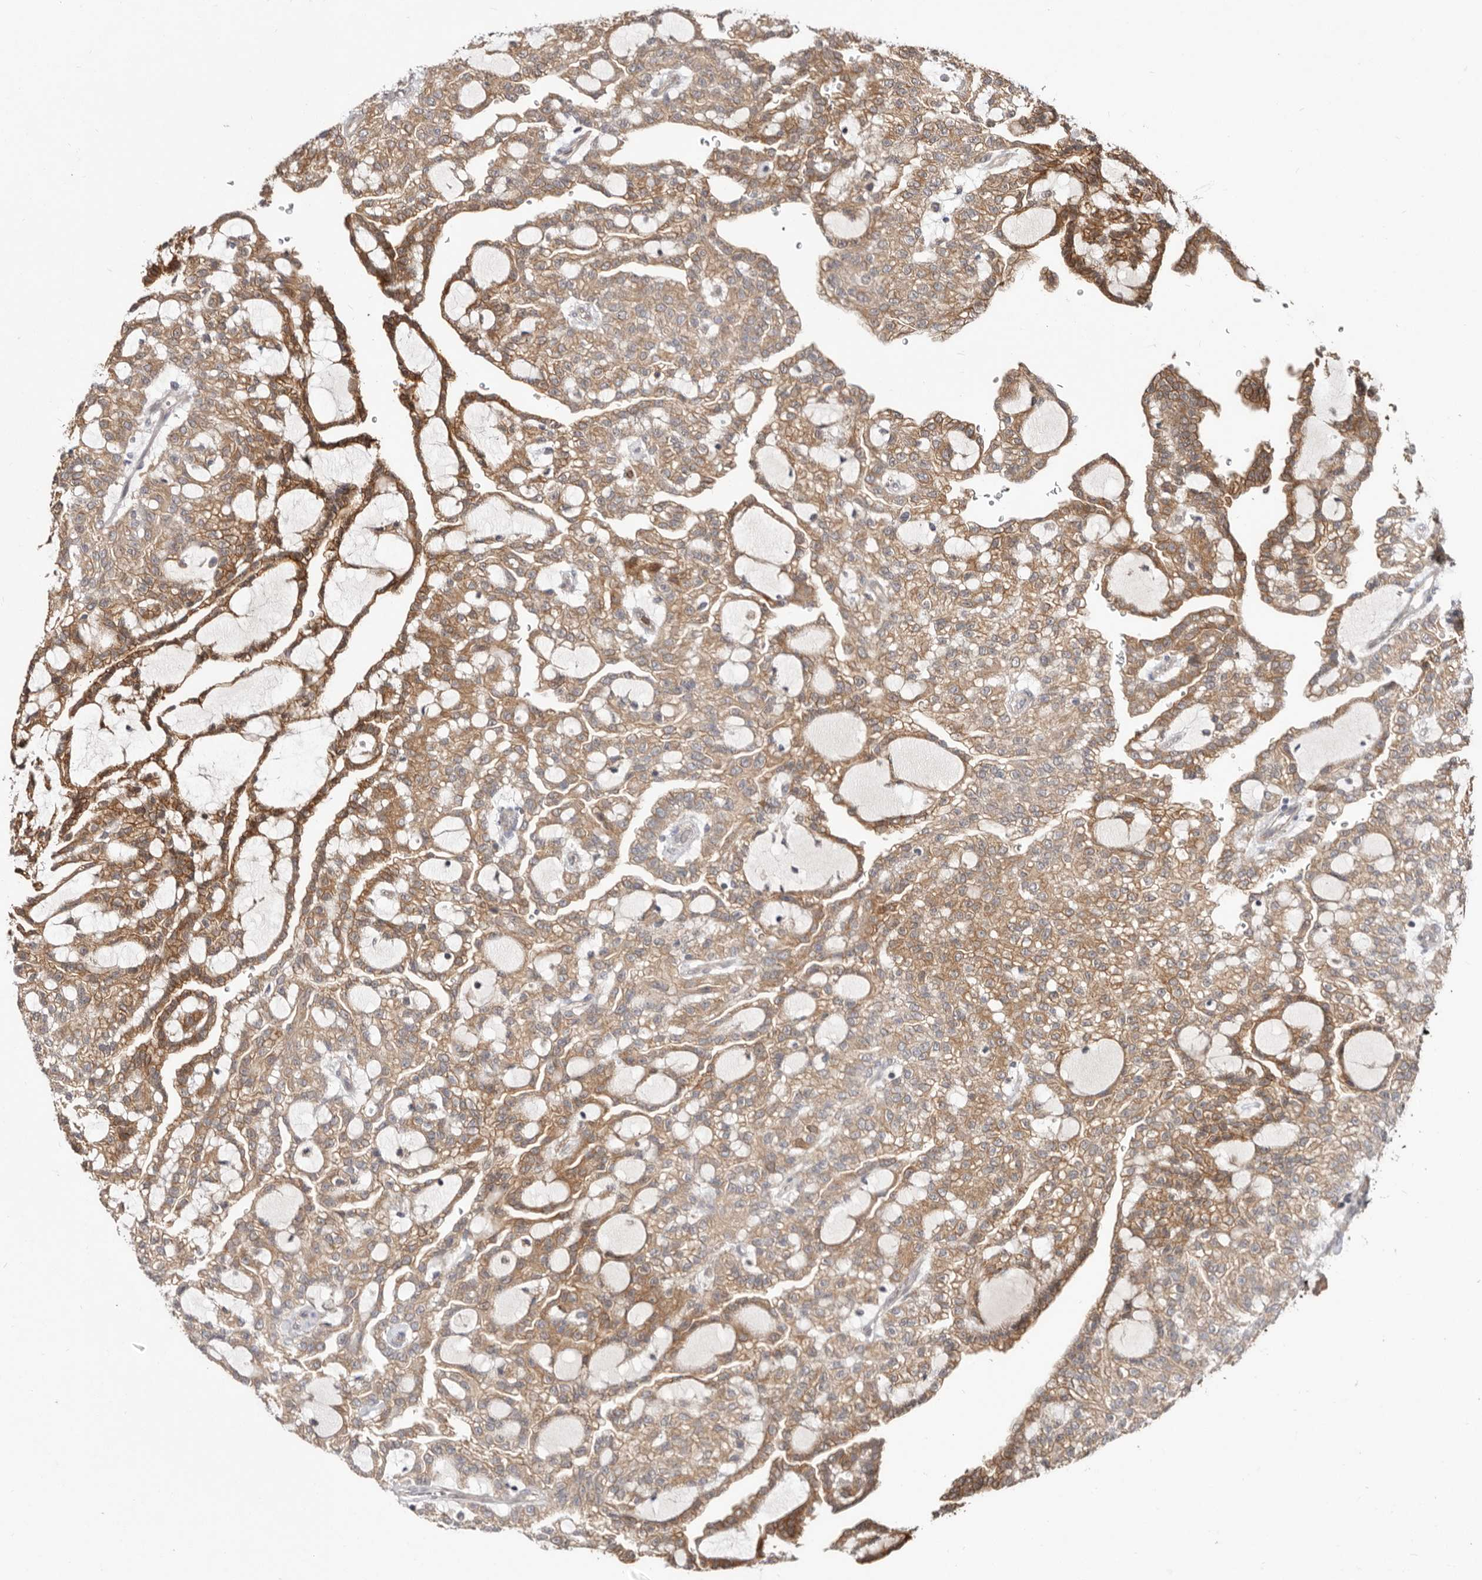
{"staining": {"intensity": "moderate", "quantity": ">75%", "location": "cytoplasmic/membranous"}, "tissue": "renal cancer", "cell_type": "Tumor cells", "image_type": "cancer", "snomed": [{"axis": "morphology", "description": "Adenocarcinoma, NOS"}, {"axis": "topography", "description": "Kidney"}], "caption": "High-magnification brightfield microscopy of adenocarcinoma (renal) stained with DAB (brown) and counterstained with hematoxylin (blue). tumor cells exhibit moderate cytoplasmic/membranous staining is seen in about>75% of cells.", "gene": "TC2N", "patient": {"sex": "male", "age": 63}}